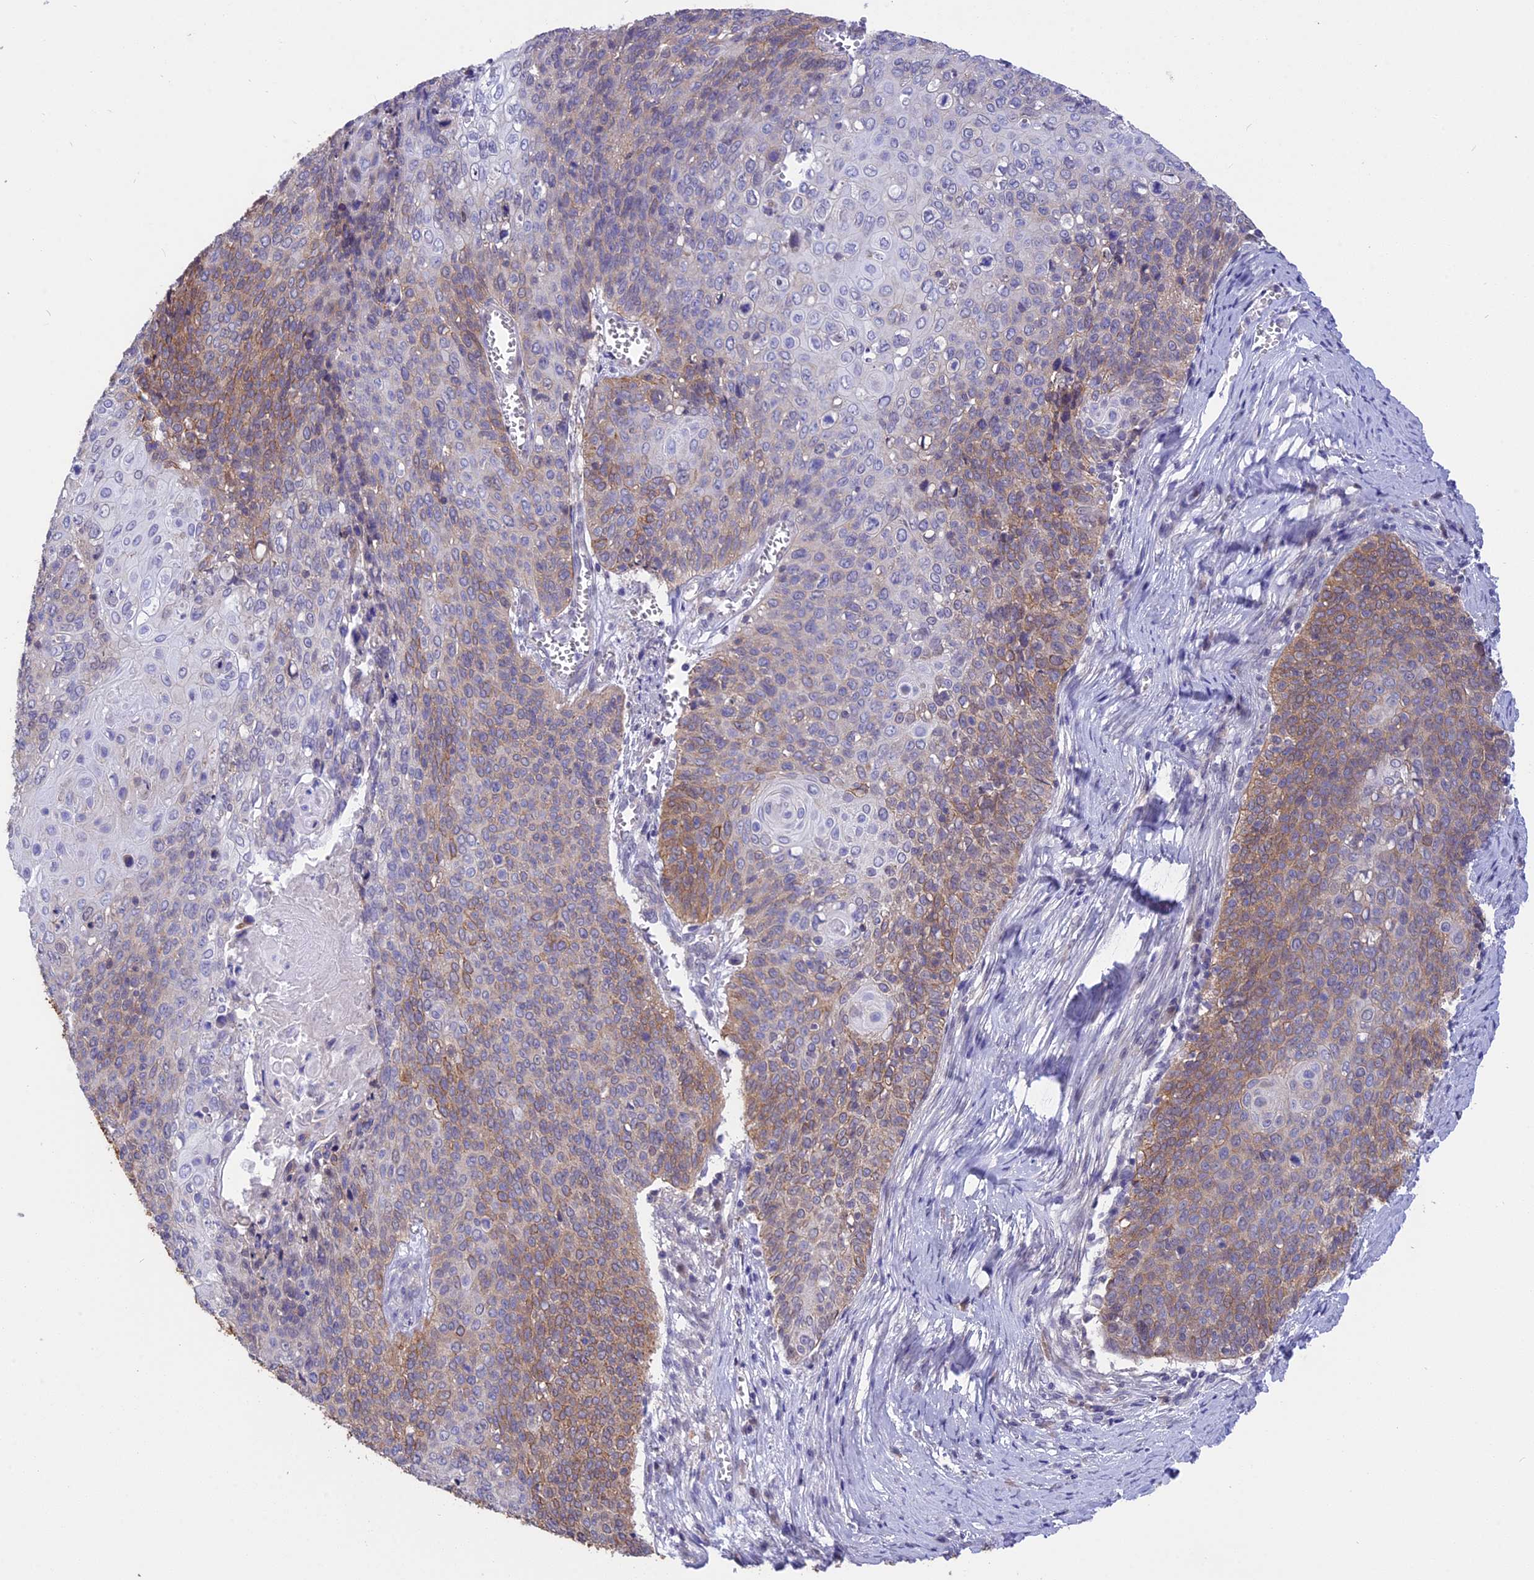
{"staining": {"intensity": "moderate", "quantity": "<25%", "location": "cytoplasmic/membranous"}, "tissue": "cervical cancer", "cell_type": "Tumor cells", "image_type": "cancer", "snomed": [{"axis": "morphology", "description": "Squamous cell carcinoma, NOS"}, {"axis": "topography", "description": "Cervix"}], "caption": "Human cervical squamous cell carcinoma stained for a protein (brown) displays moderate cytoplasmic/membranous positive staining in about <25% of tumor cells.", "gene": "STUB1", "patient": {"sex": "female", "age": 39}}